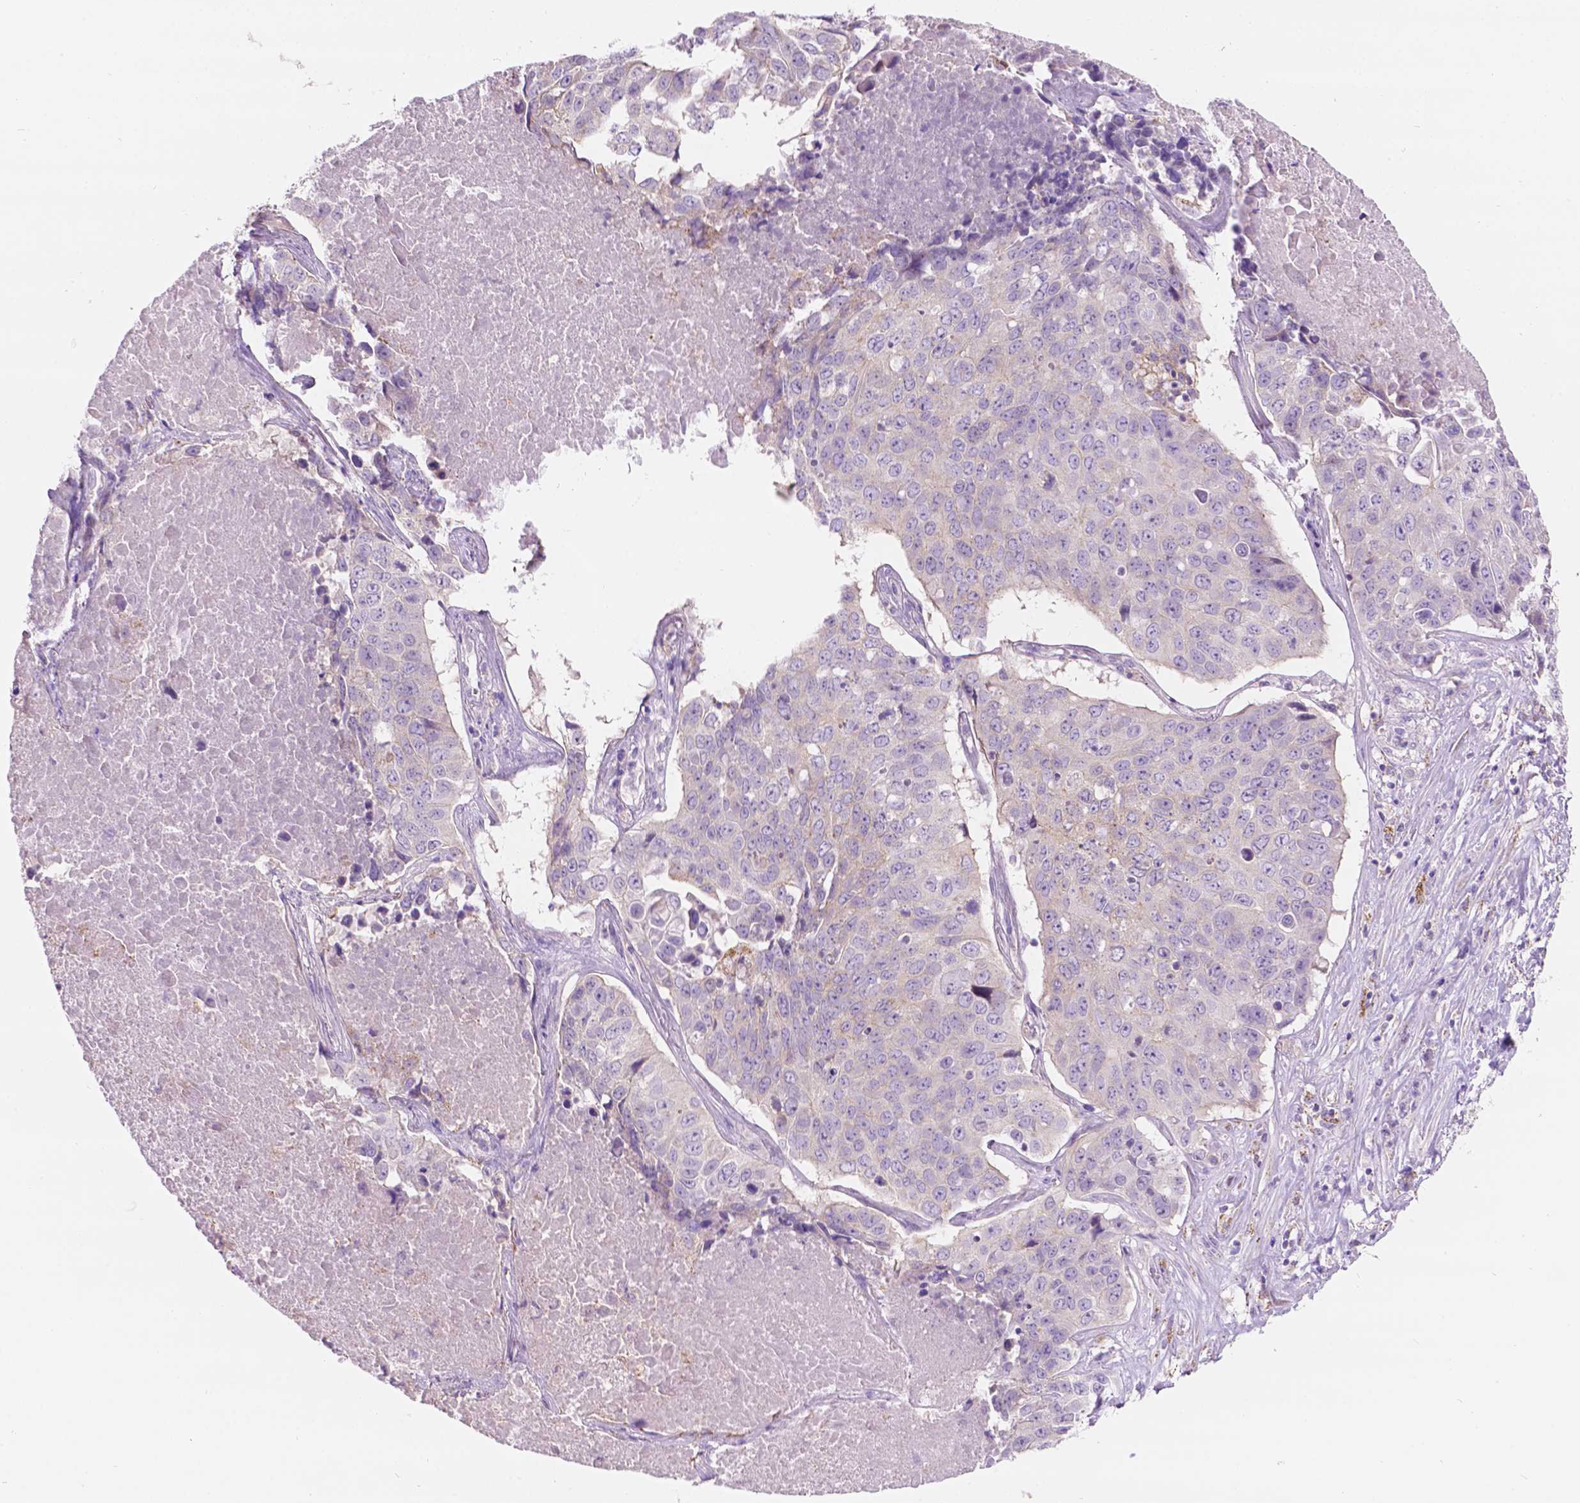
{"staining": {"intensity": "negative", "quantity": "none", "location": "none"}, "tissue": "lung cancer", "cell_type": "Tumor cells", "image_type": "cancer", "snomed": [{"axis": "morphology", "description": "Normal tissue, NOS"}, {"axis": "morphology", "description": "Squamous cell carcinoma, NOS"}, {"axis": "topography", "description": "Bronchus"}, {"axis": "topography", "description": "Lung"}], "caption": "Immunohistochemical staining of human squamous cell carcinoma (lung) exhibits no significant staining in tumor cells.", "gene": "NOS1AP", "patient": {"sex": "male", "age": 64}}